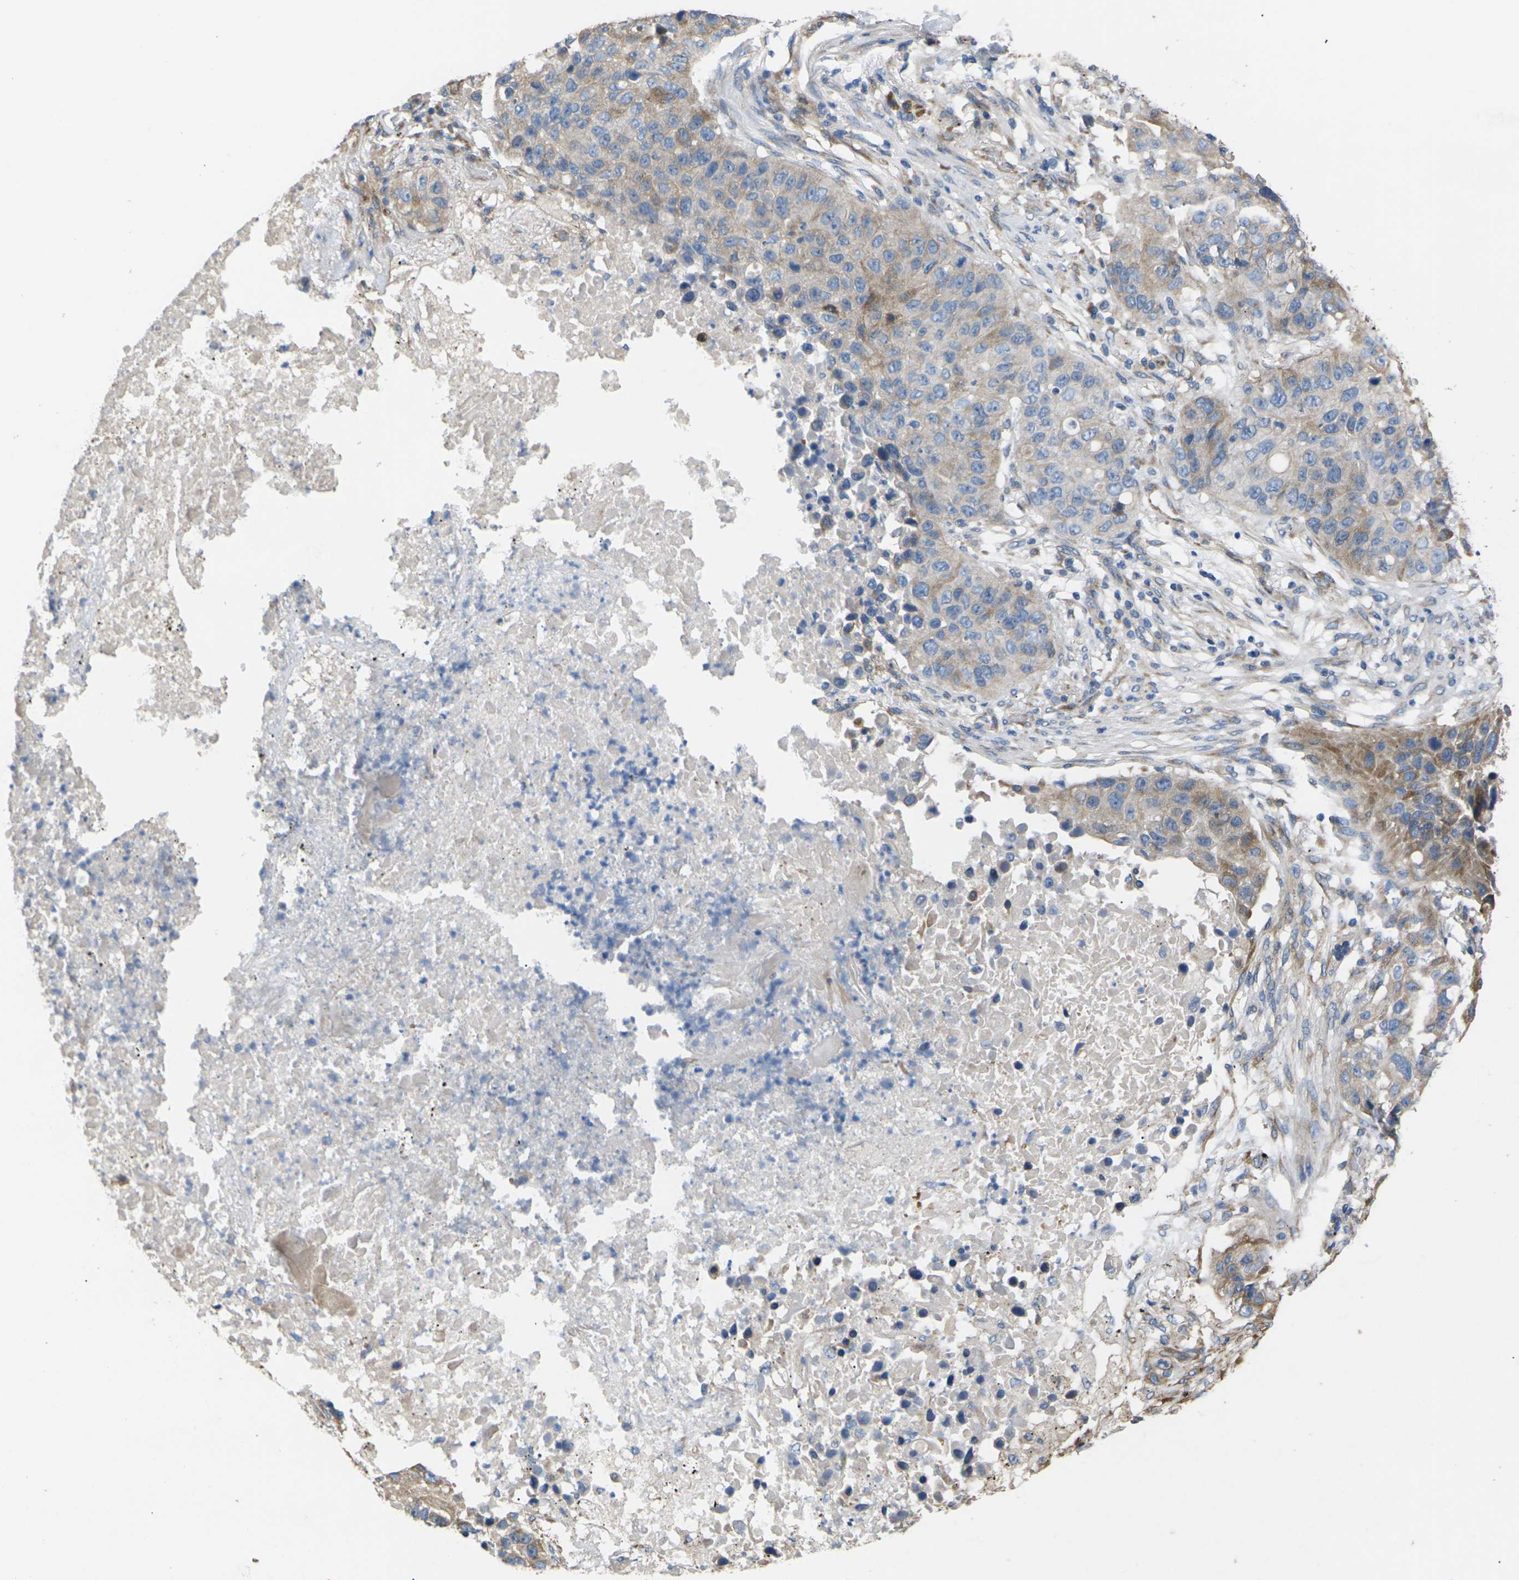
{"staining": {"intensity": "moderate", "quantity": "25%-75%", "location": "cytoplasmic/membranous"}, "tissue": "lung cancer", "cell_type": "Tumor cells", "image_type": "cancer", "snomed": [{"axis": "morphology", "description": "Squamous cell carcinoma, NOS"}, {"axis": "topography", "description": "Lung"}], "caption": "Immunohistochemical staining of squamous cell carcinoma (lung) demonstrates moderate cytoplasmic/membranous protein staining in about 25%-75% of tumor cells.", "gene": "KLHDC8B", "patient": {"sex": "male", "age": 57}}